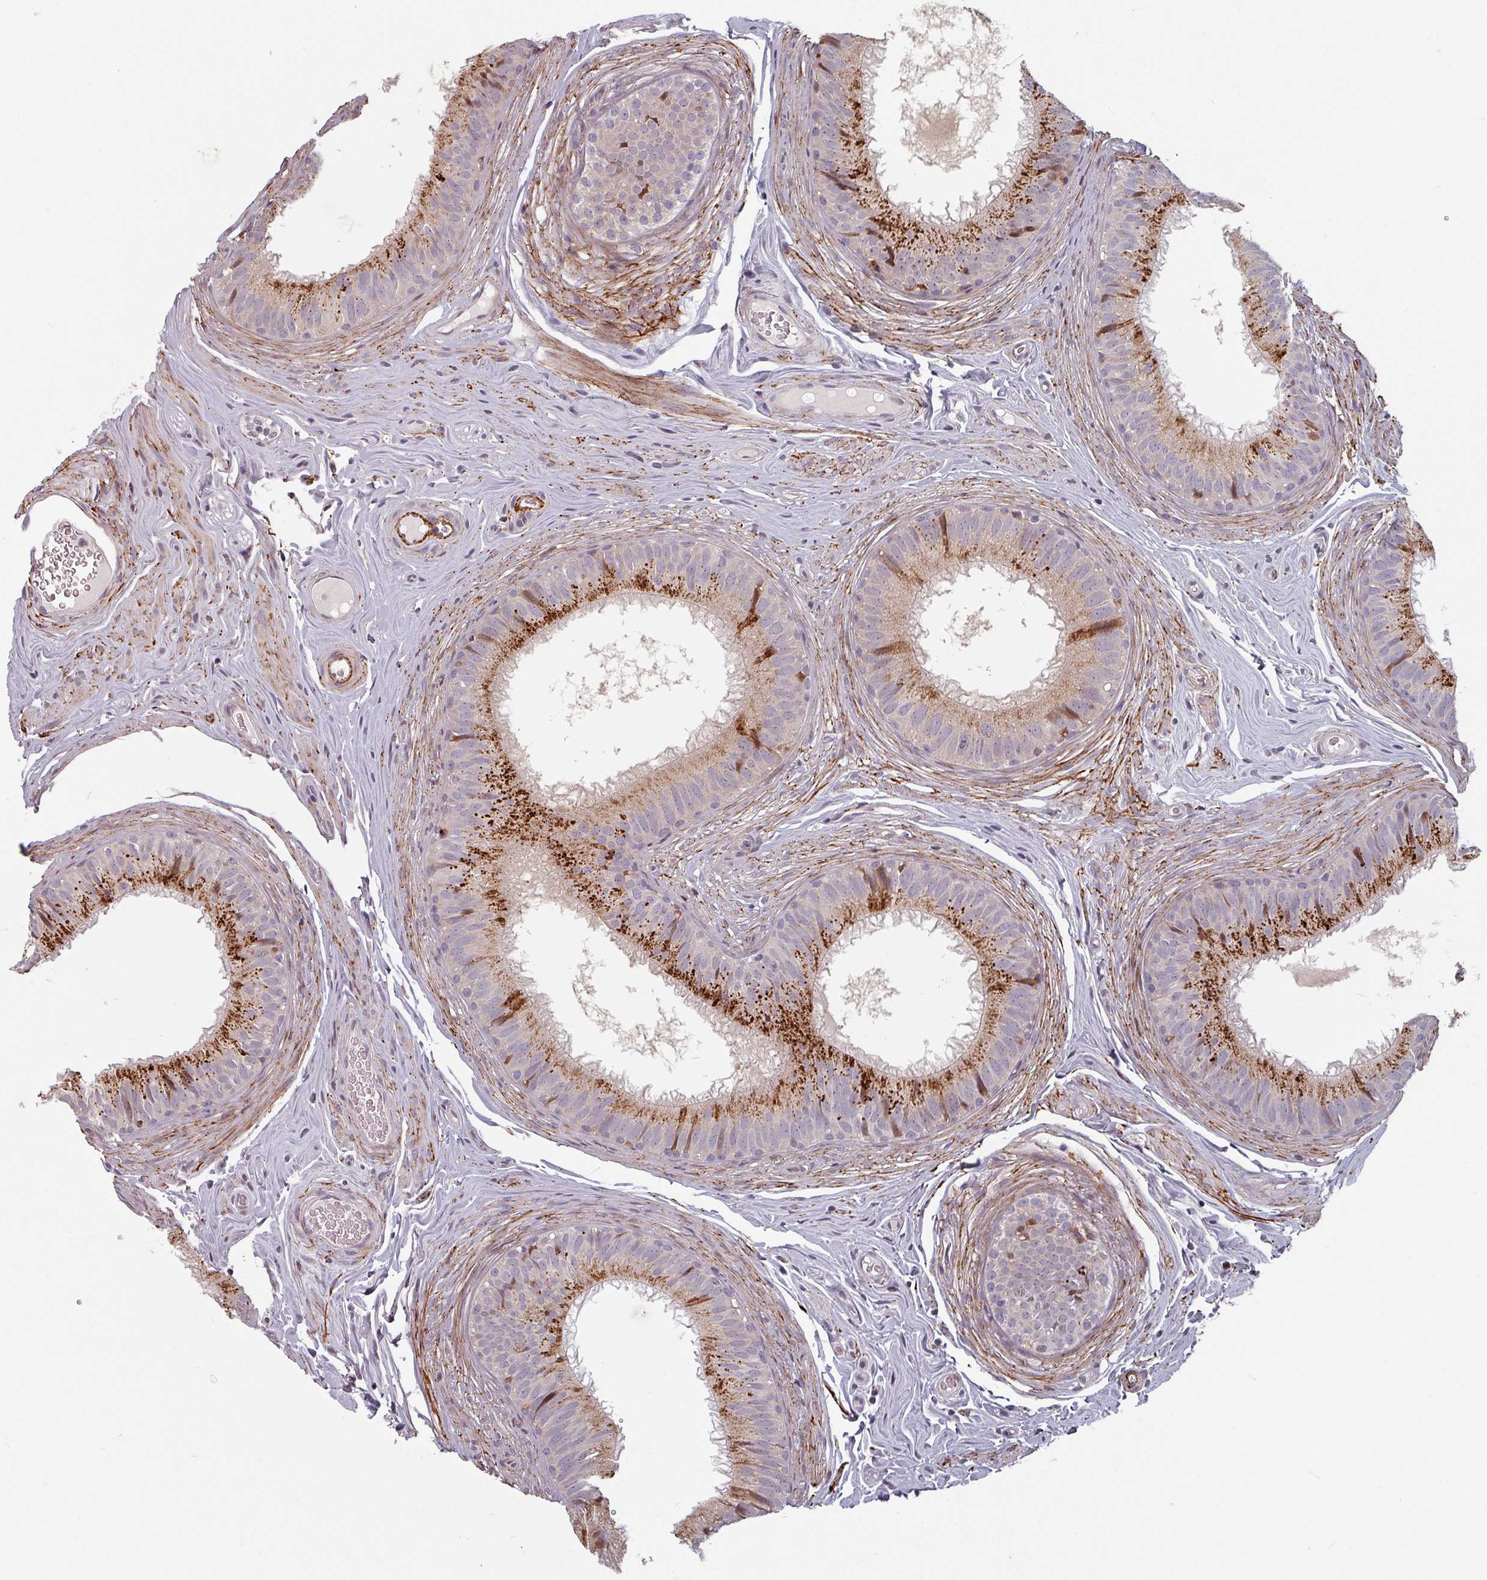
{"staining": {"intensity": "moderate", "quantity": "25%-75%", "location": "cytoplasmic/membranous"}, "tissue": "epididymis", "cell_type": "Glandular cells", "image_type": "normal", "snomed": [{"axis": "morphology", "description": "Normal tissue, NOS"}, {"axis": "topography", "description": "Epididymis, spermatic cord, NOS"}], "caption": "An immunohistochemistry (IHC) image of normal tissue is shown. Protein staining in brown labels moderate cytoplasmic/membranous positivity in epididymis within glandular cells. (IHC, brightfield microscopy, high magnification).", "gene": "CYB5RL", "patient": {"sex": "male", "age": 25}}